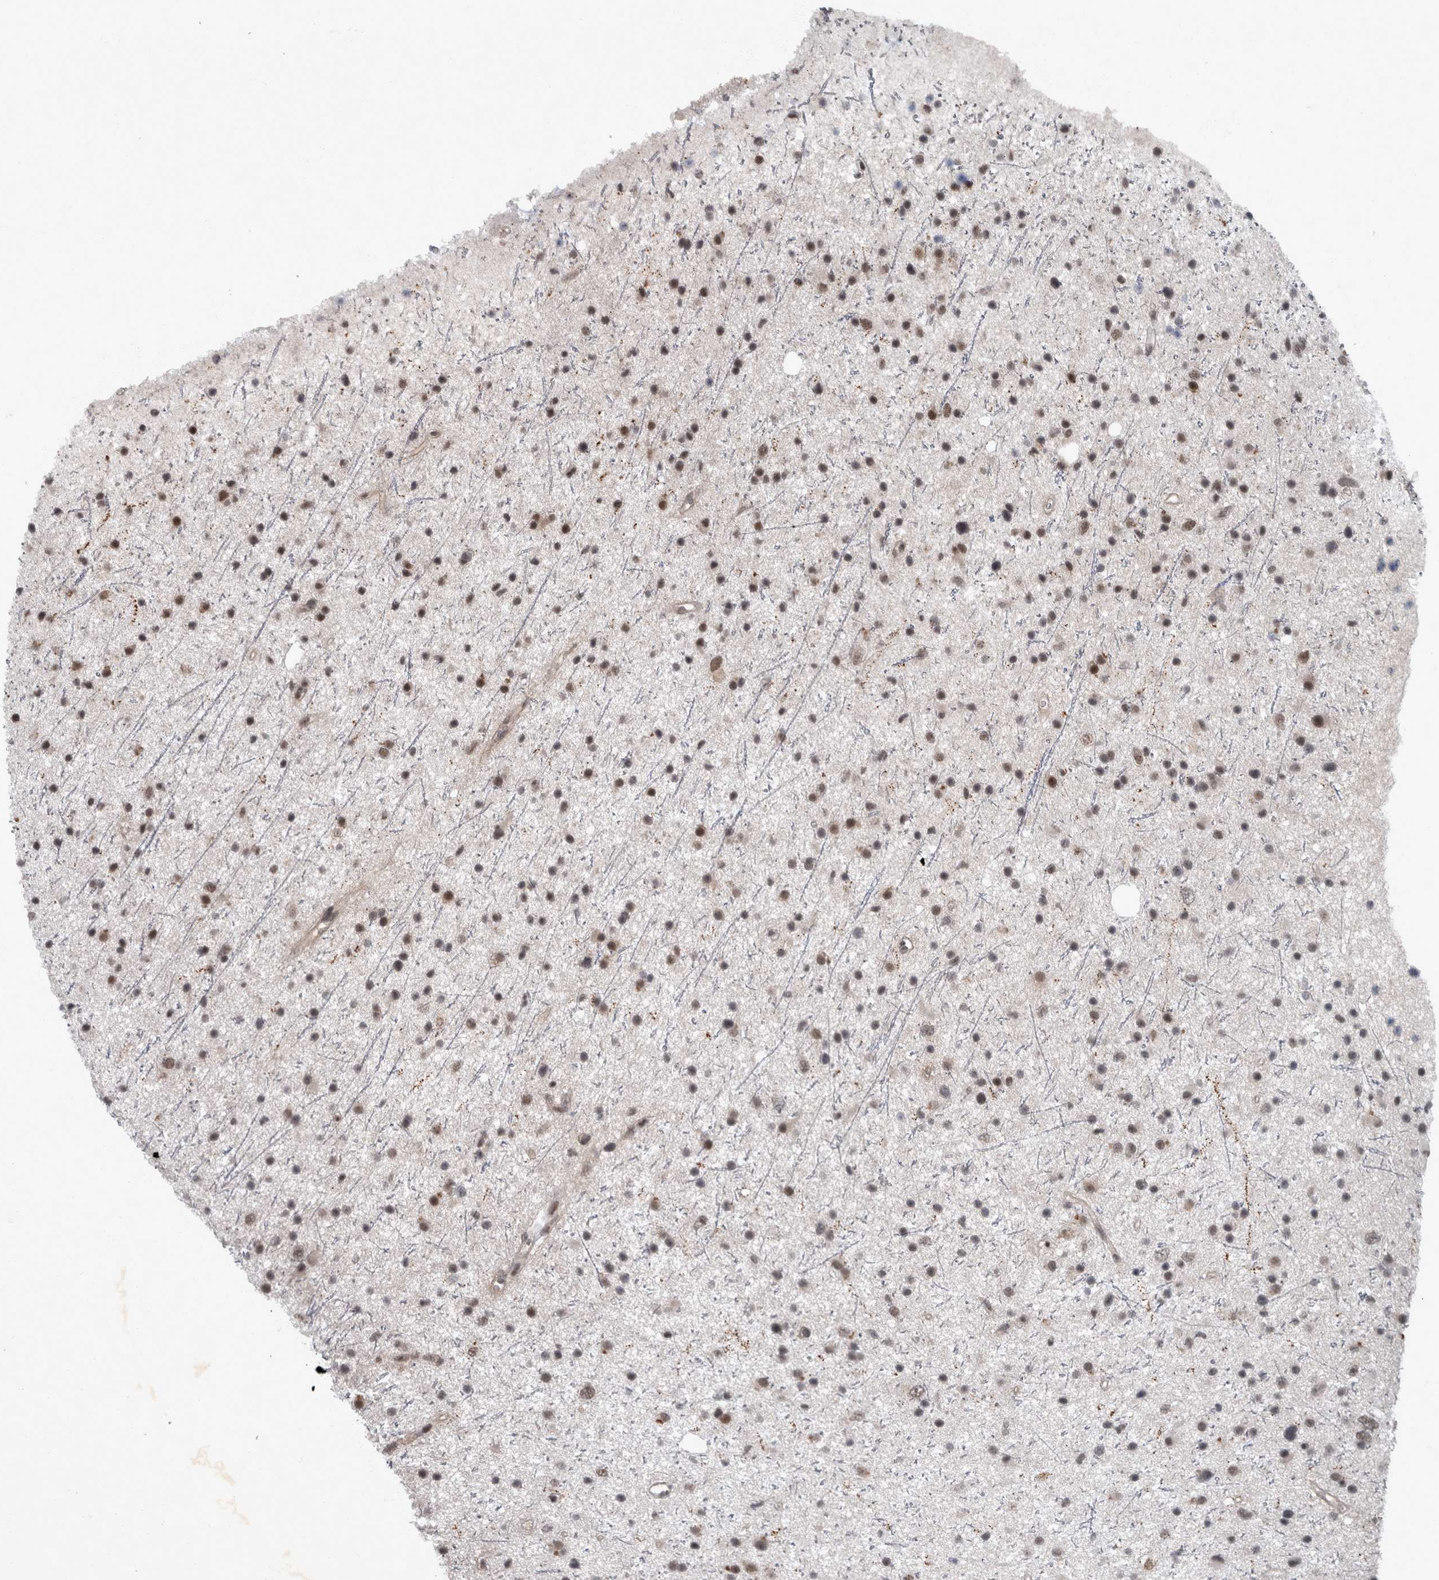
{"staining": {"intensity": "moderate", "quantity": ">75%", "location": "nuclear"}, "tissue": "glioma", "cell_type": "Tumor cells", "image_type": "cancer", "snomed": [{"axis": "morphology", "description": "Glioma, malignant, Low grade"}, {"axis": "topography", "description": "Cerebral cortex"}], "caption": "This image displays immunohistochemistry staining of malignant glioma (low-grade), with medium moderate nuclear positivity in approximately >75% of tumor cells.", "gene": "WDR33", "patient": {"sex": "female", "age": 39}}